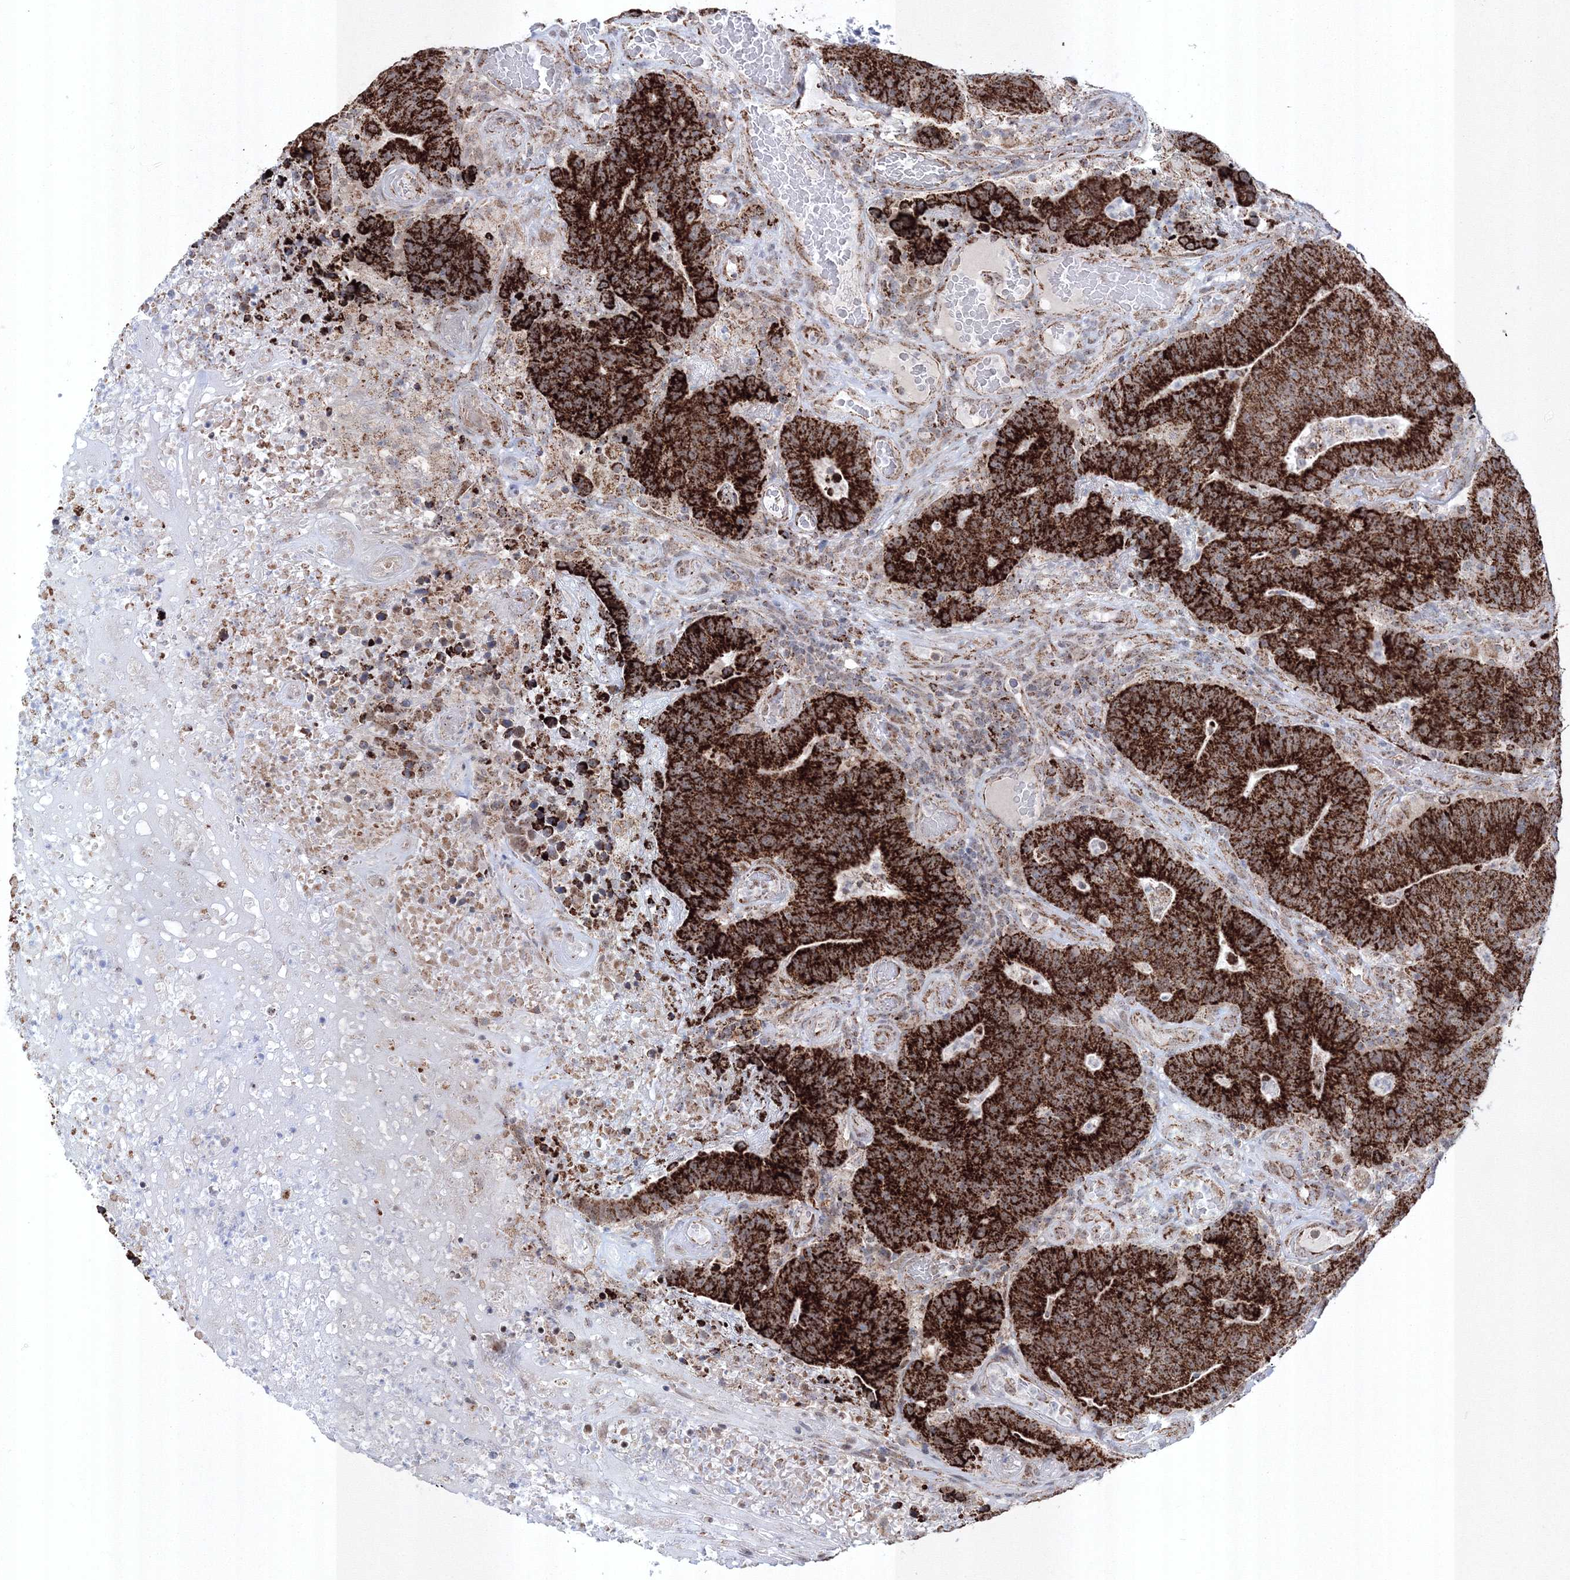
{"staining": {"intensity": "strong", "quantity": ">75%", "location": "cytoplasmic/membranous"}, "tissue": "colorectal cancer", "cell_type": "Tumor cells", "image_type": "cancer", "snomed": [{"axis": "morphology", "description": "Normal tissue, NOS"}, {"axis": "morphology", "description": "Adenocarcinoma, NOS"}, {"axis": "topography", "description": "Colon"}], "caption": "Immunohistochemistry (IHC) staining of colorectal cancer (adenocarcinoma), which shows high levels of strong cytoplasmic/membranous expression in about >75% of tumor cells indicating strong cytoplasmic/membranous protein positivity. The staining was performed using DAB (brown) for protein detection and nuclei were counterstained in hematoxylin (blue).", "gene": "GRSF1", "patient": {"sex": "female", "age": 75}}